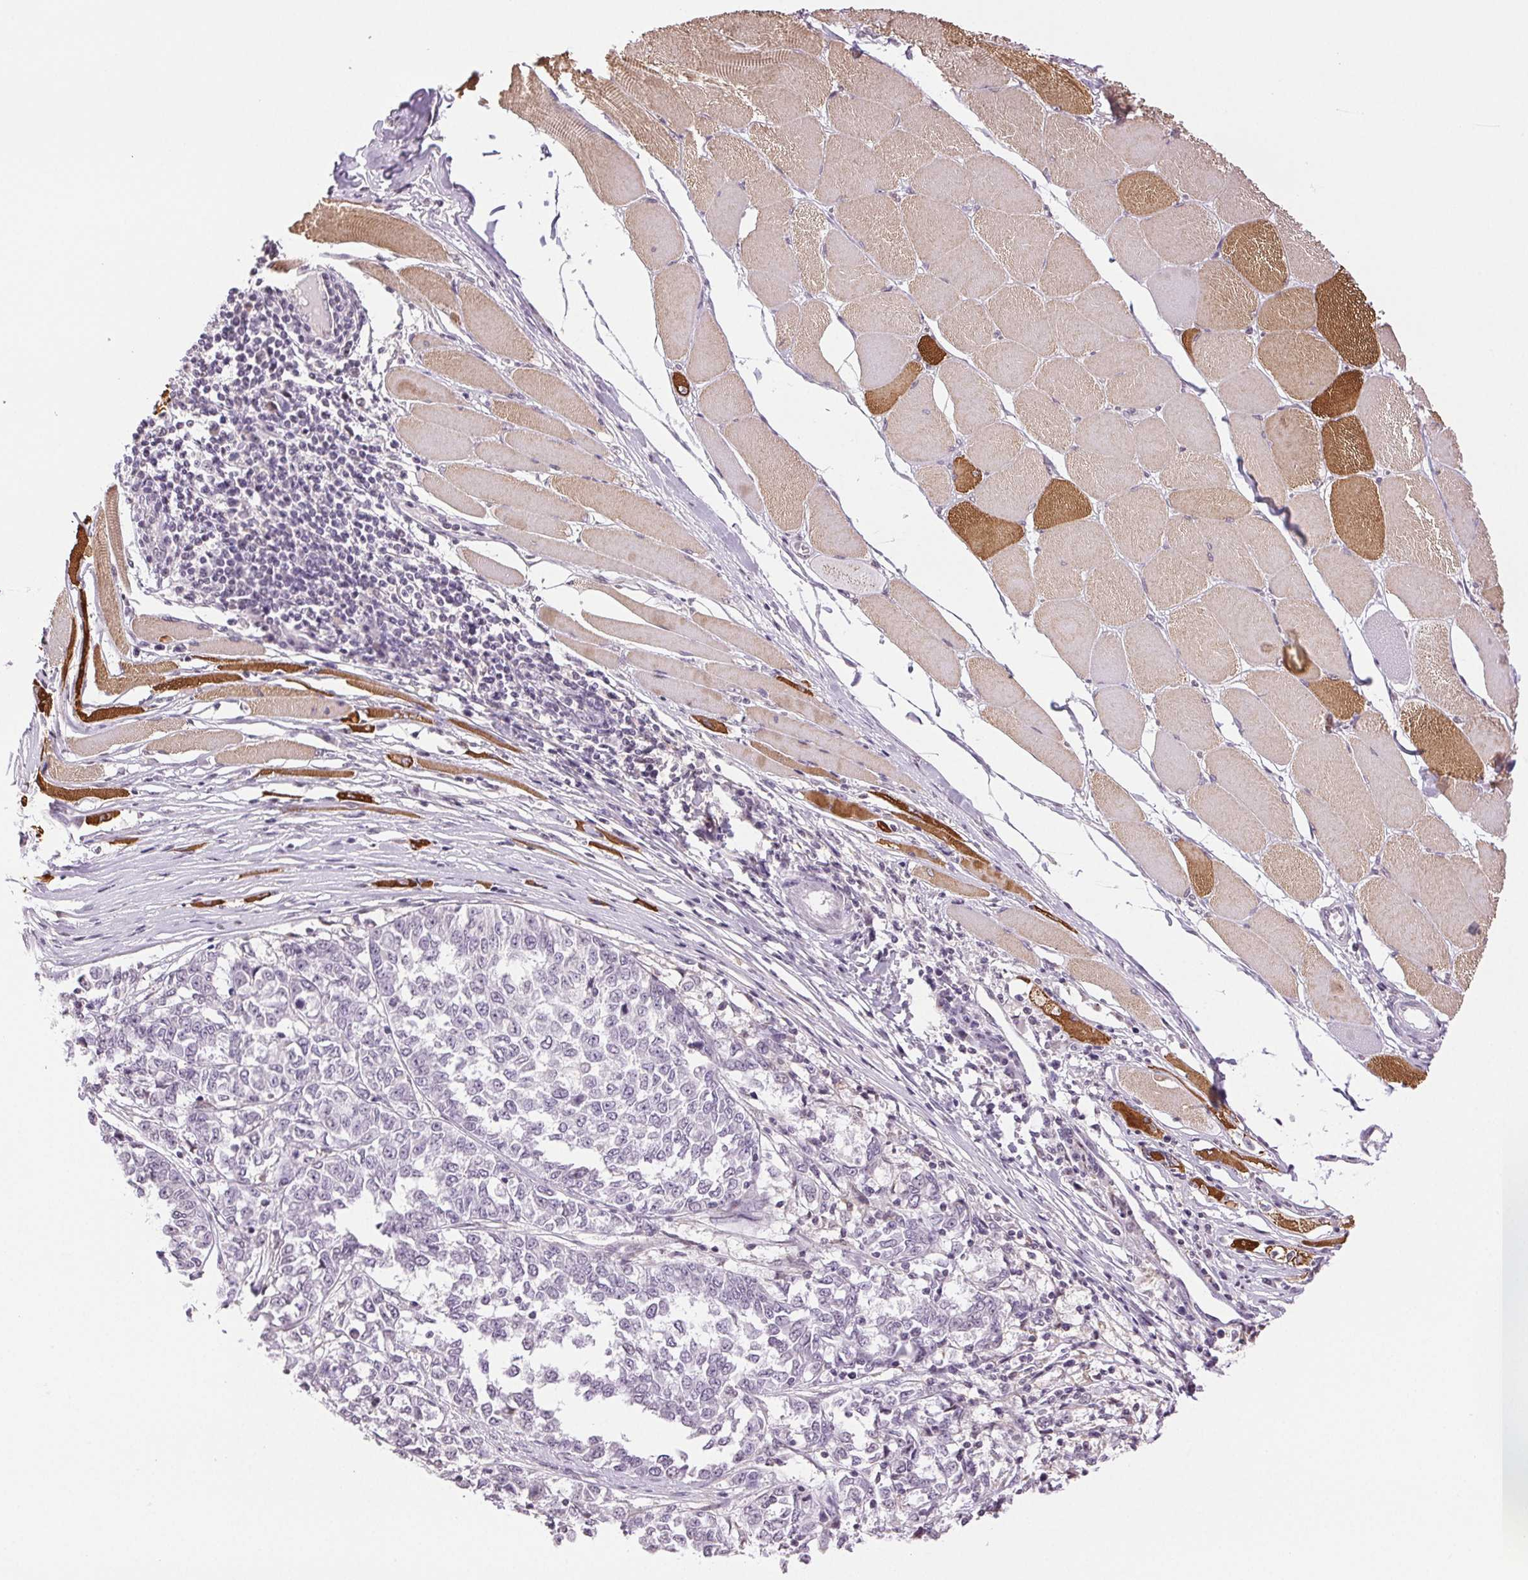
{"staining": {"intensity": "negative", "quantity": "none", "location": "none"}, "tissue": "melanoma", "cell_type": "Tumor cells", "image_type": "cancer", "snomed": [{"axis": "morphology", "description": "Malignant melanoma, NOS"}, {"axis": "topography", "description": "Skin"}], "caption": "Immunohistochemistry micrograph of neoplastic tissue: melanoma stained with DAB (3,3'-diaminobenzidine) demonstrates no significant protein positivity in tumor cells. Nuclei are stained in blue.", "gene": "TNNT3", "patient": {"sex": "female", "age": 72}}